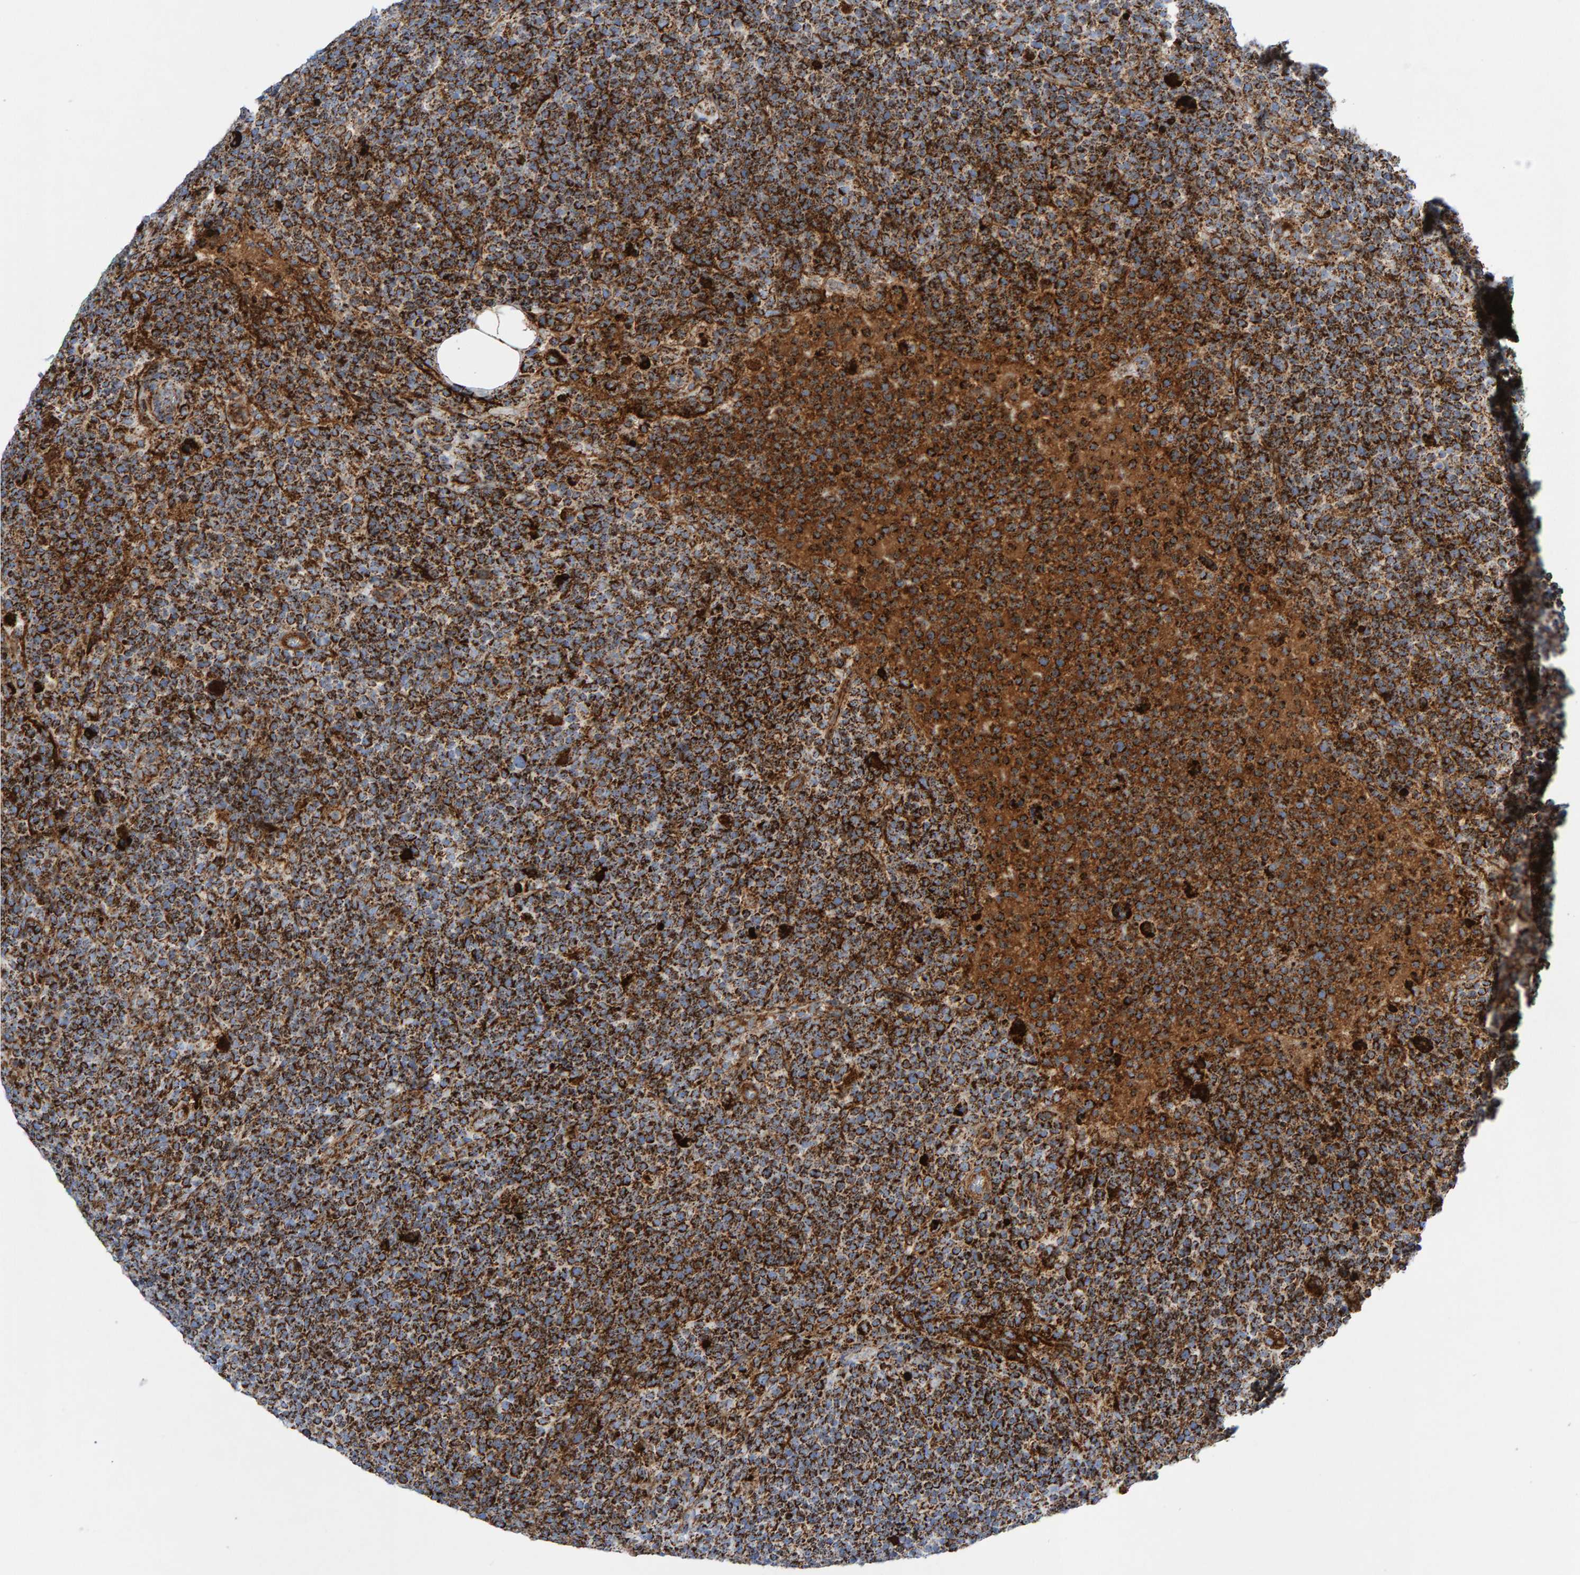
{"staining": {"intensity": "strong", "quantity": ">75%", "location": "cytoplasmic/membranous"}, "tissue": "lymphoma", "cell_type": "Tumor cells", "image_type": "cancer", "snomed": [{"axis": "morphology", "description": "Malignant lymphoma, non-Hodgkin's type, High grade"}, {"axis": "topography", "description": "Lymph node"}], "caption": "This histopathology image reveals immunohistochemistry staining of lymphoma, with high strong cytoplasmic/membranous staining in approximately >75% of tumor cells.", "gene": "GGTA1", "patient": {"sex": "male", "age": 61}}